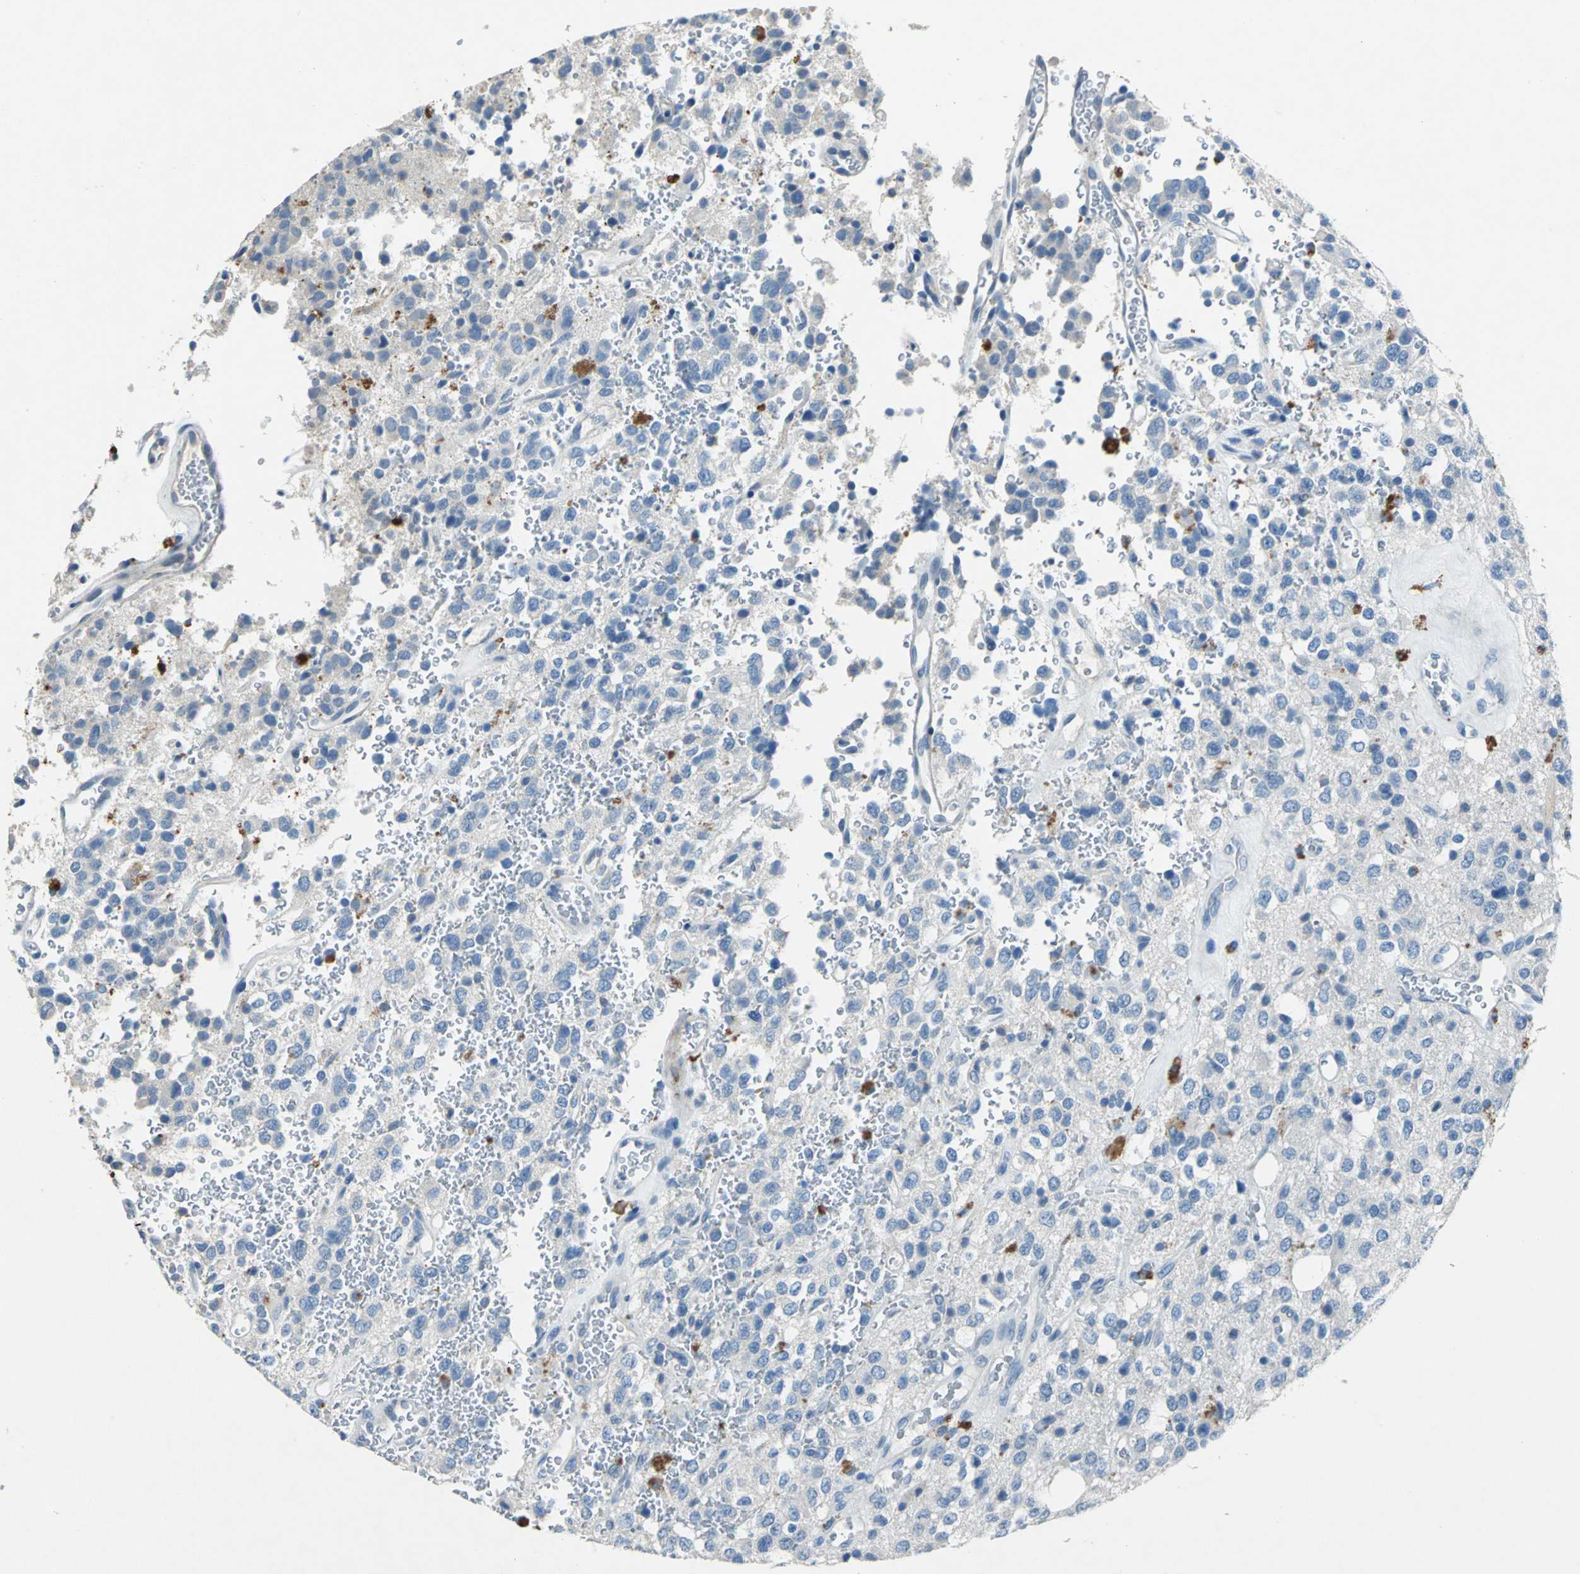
{"staining": {"intensity": "negative", "quantity": "none", "location": "none"}, "tissue": "glioma", "cell_type": "Tumor cells", "image_type": "cancer", "snomed": [{"axis": "morphology", "description": "Glioma, malignant, High grade"}, {"axis": "topography", "description": "Brain"}], "caption": "Tumor cells are negative for protein expression in human malignant glioma (high-grade).", "gene": "RPS13", "patient": {"sex": "male", "age": 47}}